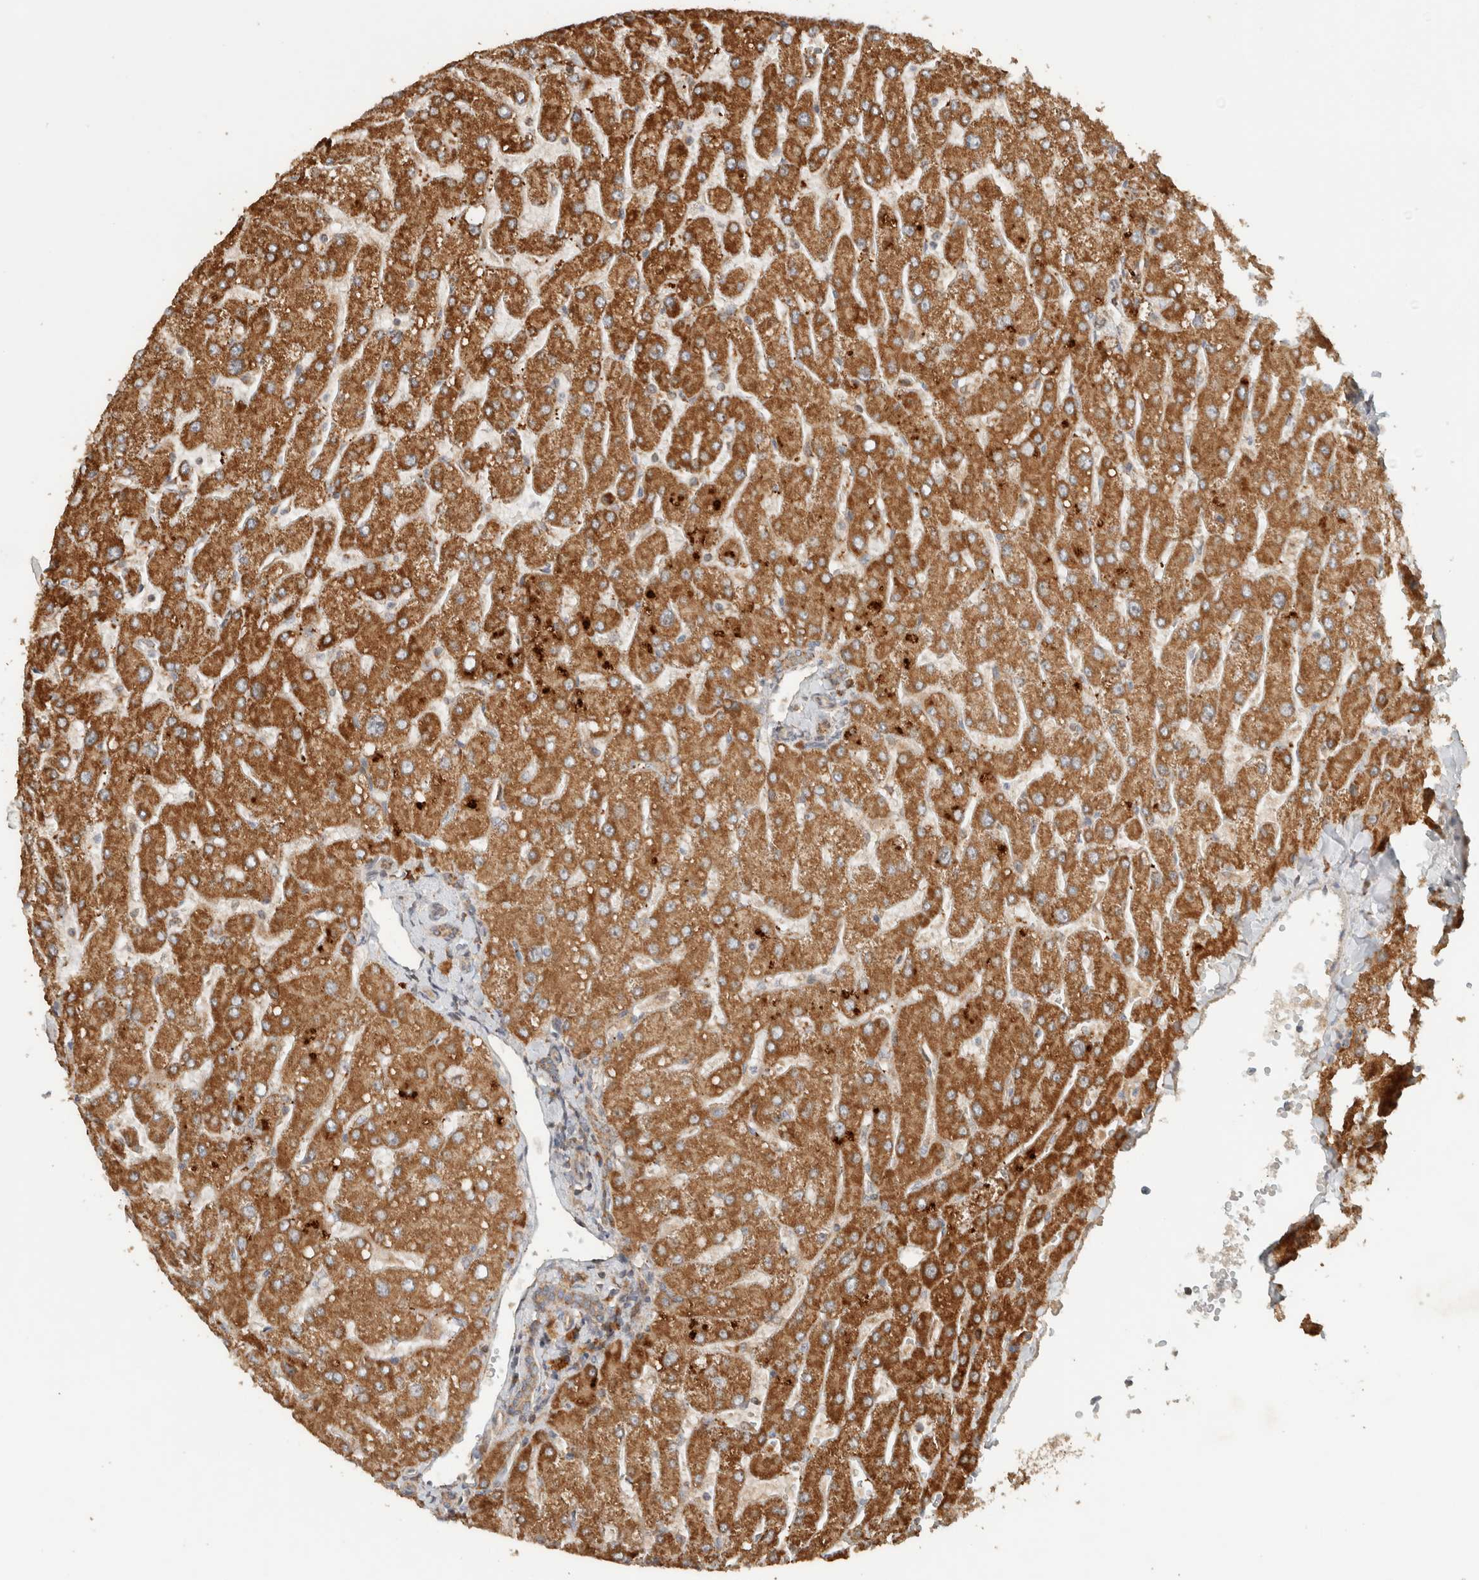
{"staining": {"intensity": "weak", "quantity": ">75%", "location": "cytoplasmic/membranous"}, "tissue": "liver", "cell_type": "Cholangiocytes", "image_type": "normal", "snomed": [{"axis": "morphology", "description": "Normal tissue, NOS"}, {"axis": "topography", "description": "Liver"}], "caption": "Liver stained with immunohistochemistry (IHC) displays weak cytoplasmic/membranous staining in approximately >75% of cholangiocytes.", "gene": "EIF2B3", "patient": {"sex": "male", "age": 55}}